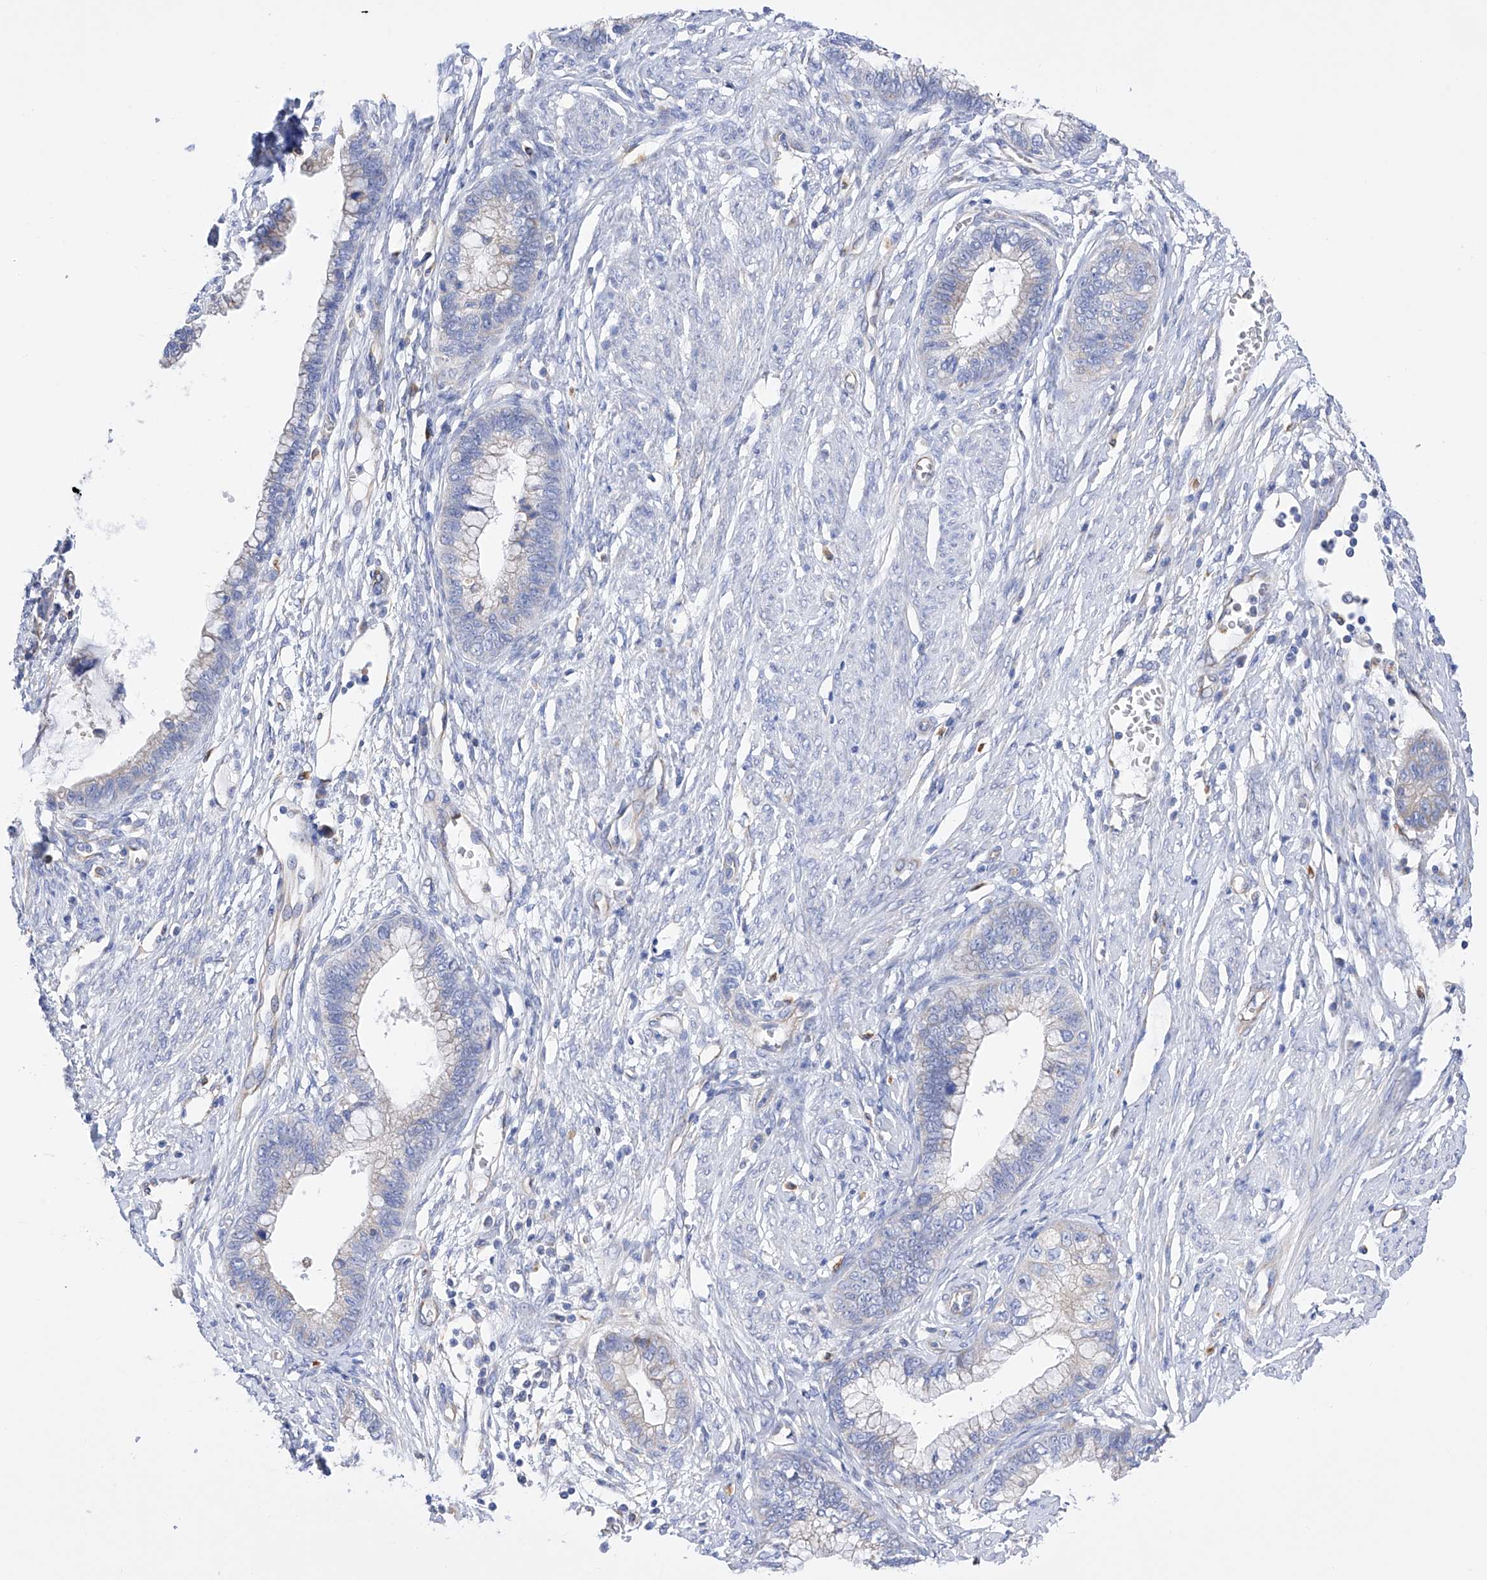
{"staining": {"intensity": "negative", "quantity": "none", "location": "none"}, "tissue": "cervical cancer", "cell_type": "Tumor cells", "image_type": "cancer", "snomed": [{"axis": "morphology", "description": "Adenocarcinoma, NOS"}, {"axis": "topography", "description": "Cervix"}], "caption": "Tumor cells are negative for protein expression in human cervical cancer.", "gene": "FLG", "patient": {"sex": "female", "age": 44}}